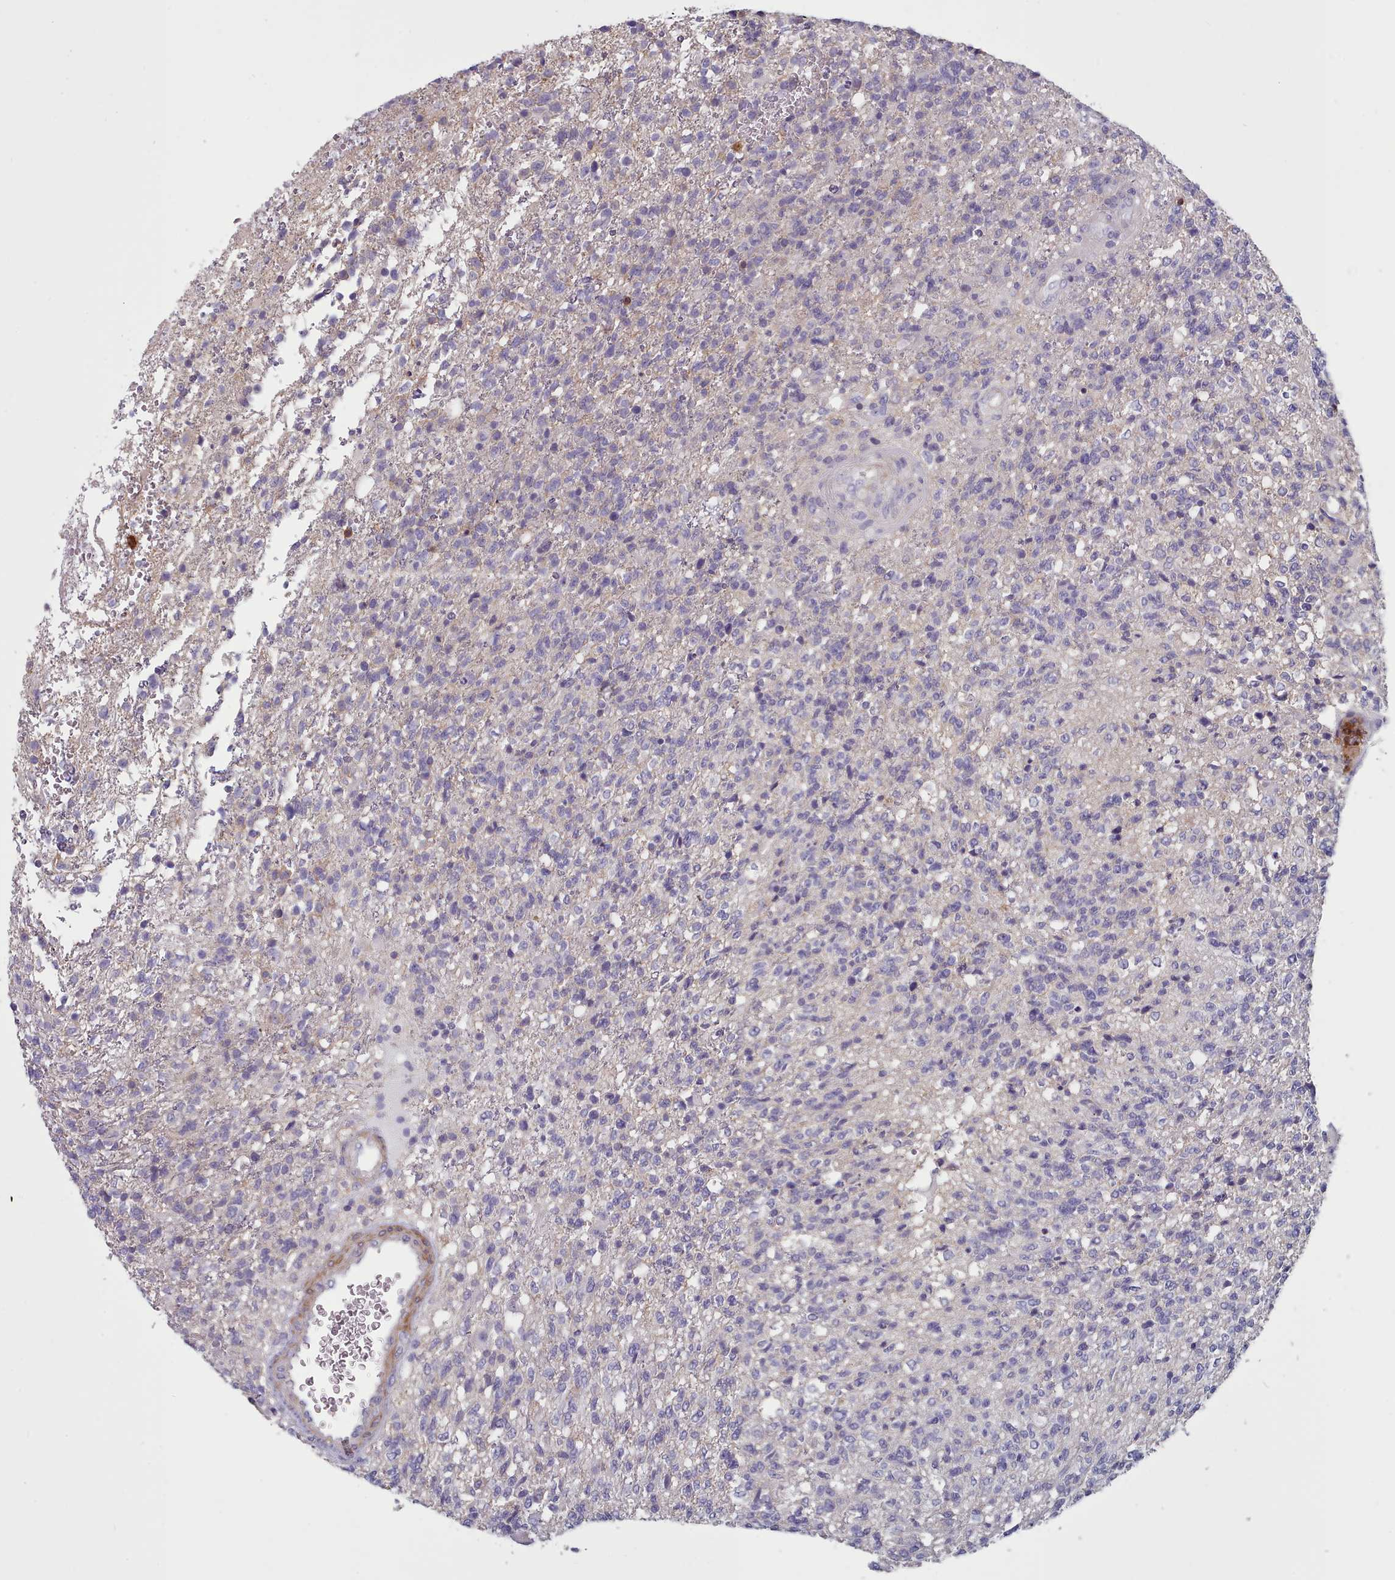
{"staining": {"intensity": "negative", "quantity": "none", "location": "none"}, "tissue": "glioma", "cell_type": "Tumor cells", "image_type": "cancer", "snomed": [{"axis": "morphology", "description": "Glioma, malignant, High grade"}, {"axis": "topography", "description": "Brain"}], "caption": "An image of malignant glioma (high-grade) stained for a protein reveals no brown staining in tumor cells.", "gene": "RAC2", "patient": {"sex": "male", "age": 56}}